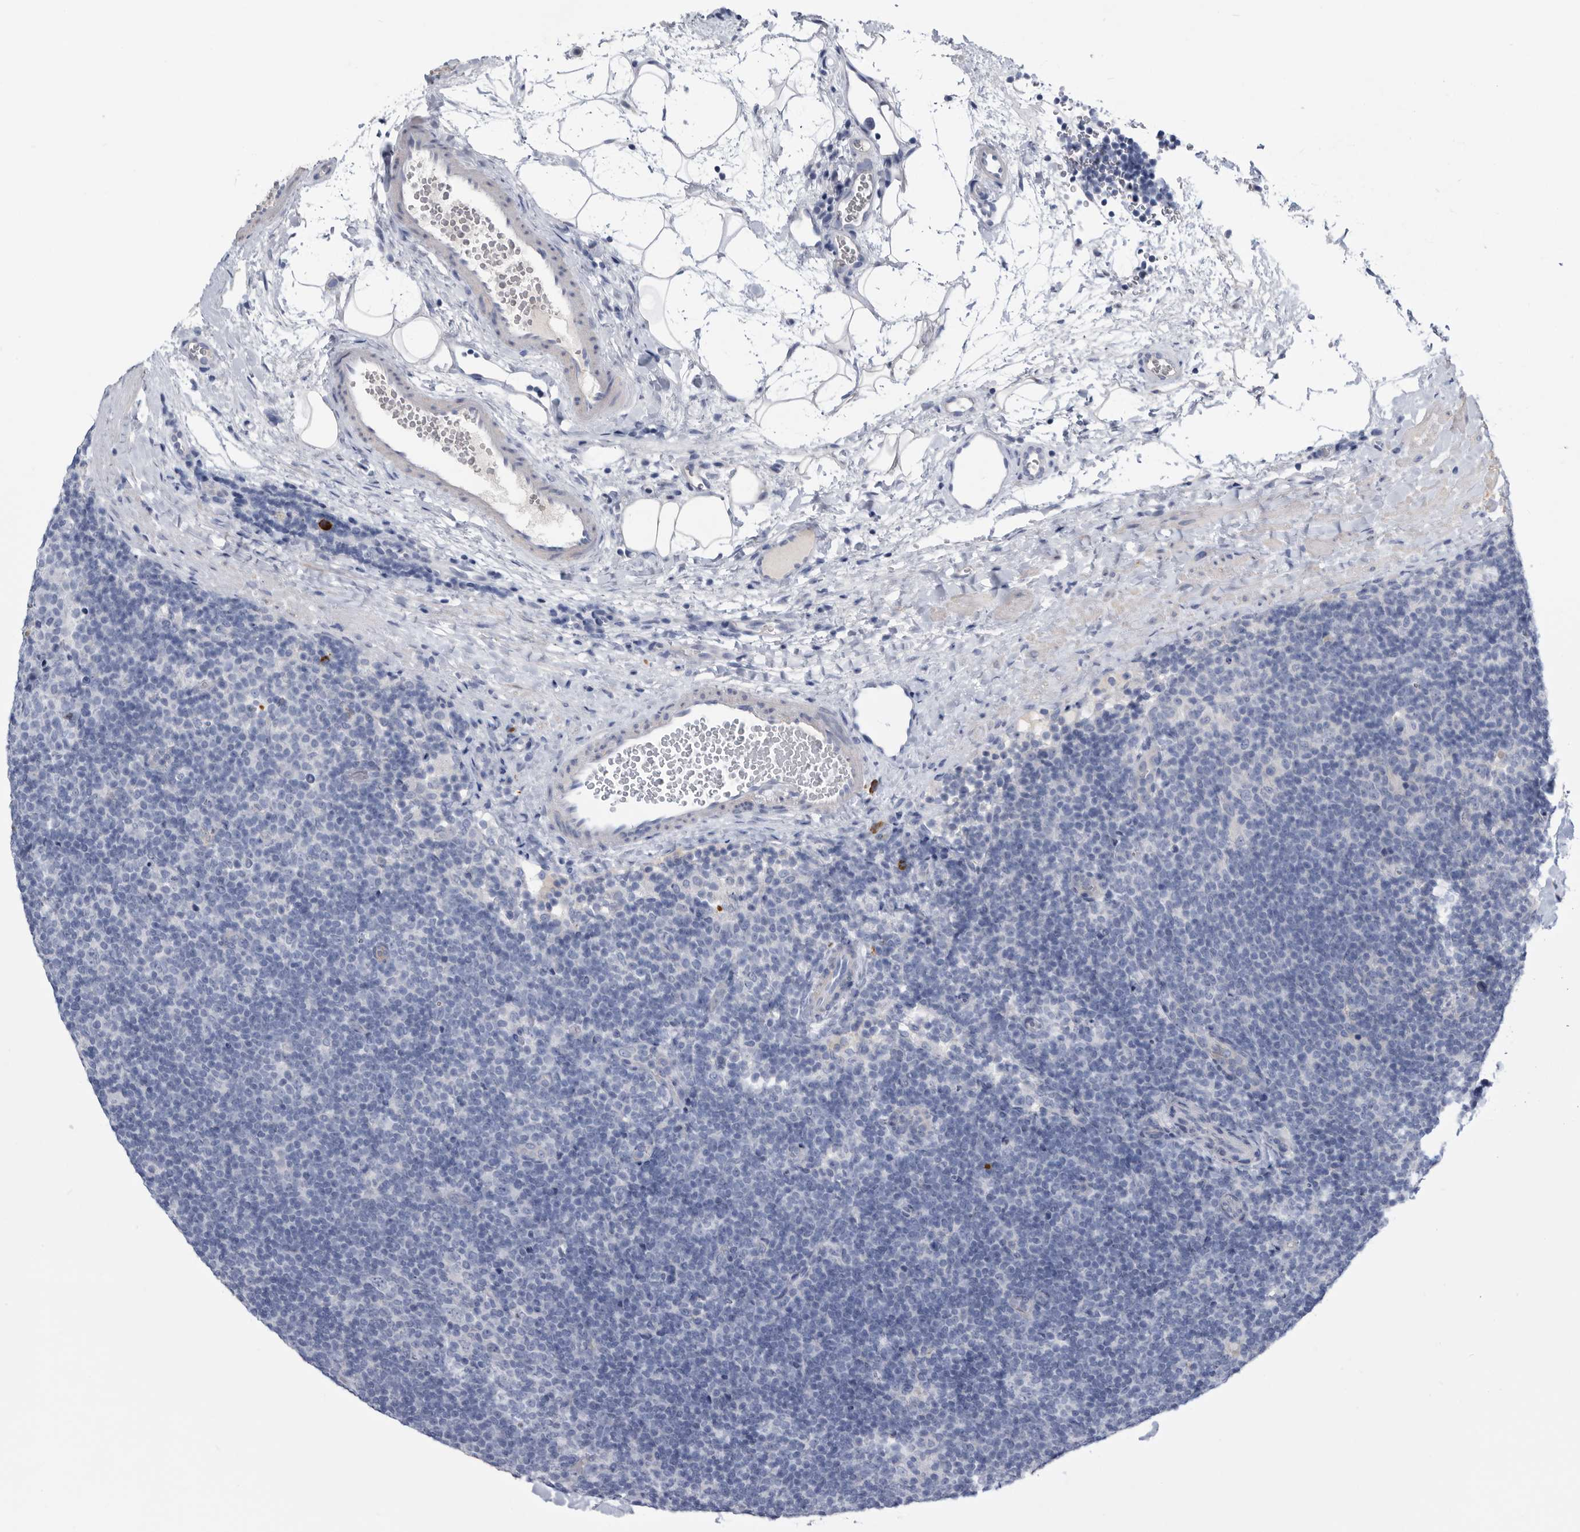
{"staining": {"intensity": "negative", "quantity": "none", "location": "none"}, "tissue": "lymphoma", "cell_type": "Tumor cells", "image_type": "cancer", "snomed": [{"axis": "morphology", "description": "Hodgkin's disease, NOS"}, {"axis": "topography", "description": "Lymph node"}], "caption": "DAB (3,3'-diaminobenzidine) immunohistochemical staining of human lymphoma reveals no significant positivity in tumor cells.", "gene": "BTBD6", "patient": {"sex": "female", "age": 57}}